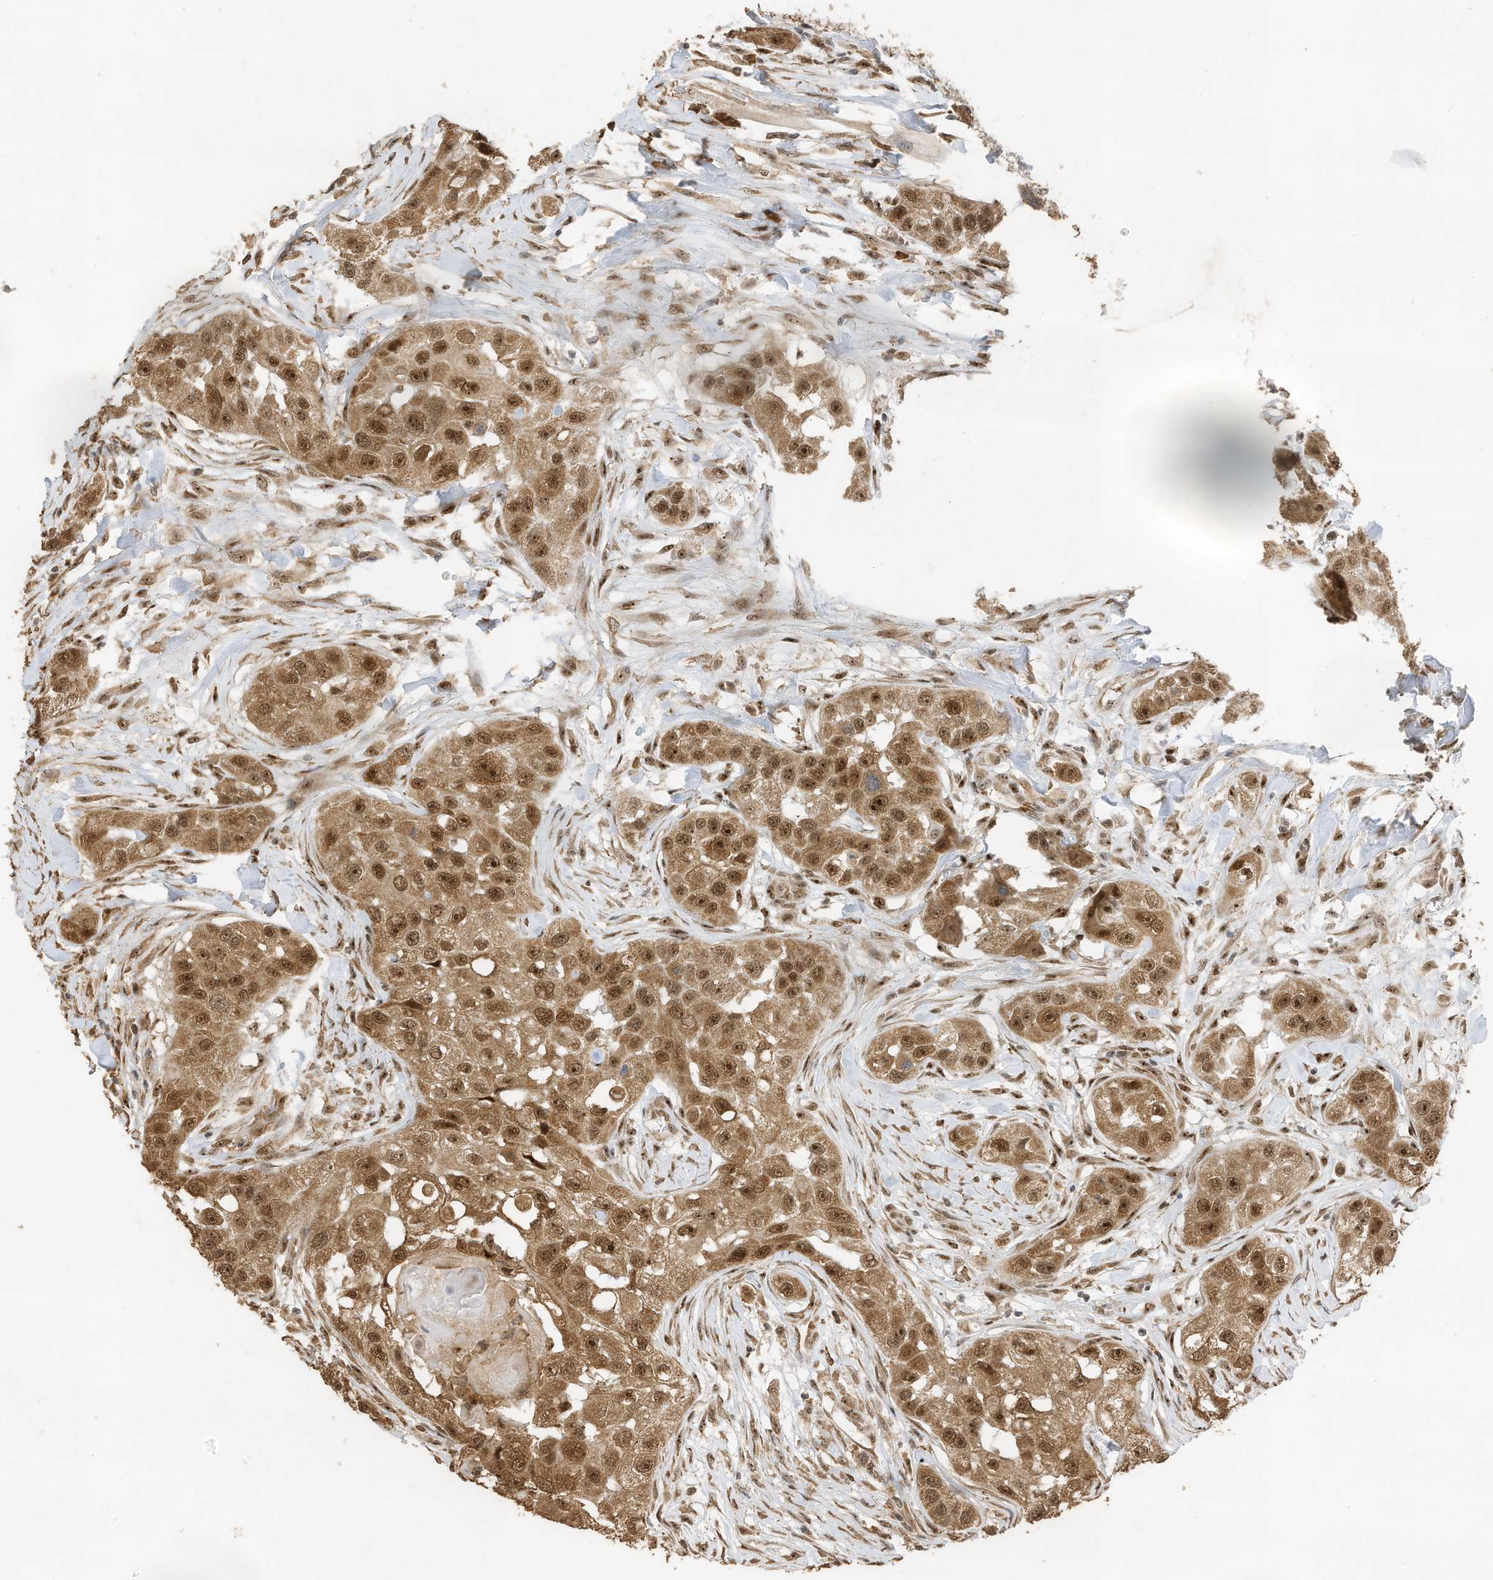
{"staining": {"intensity": "moderate", "quantity": ">75%", "location": "cytoplasmic/membranous,nuclear"}, "tissue": "head and neck cancer", "cell_type": "Tumor cells", "image_type": "cancer", "snomed": [{"axis": "morphology", "description": "Normal tissue, NOS"}, {"axis": "morphology", "description": "Squamous cell carcinoma, NOS"}, {"axis": "topography", "description": "Skeletal muscle"}, {"axis": "topography", "description": "Head-Neck"}], "caption": "IHC image of neoplastic tissue: human head and neck cancer (squamous cell carcinoma) stained using IHC reveals medium levels of moderate protein expression localized specifically in the cytoplasmic/membranous and nuclear of tumor cells, appearing as a cytoplasmic/membranous and nuclear brown color.", "gene": "ERLEC1", "patient": {"sex": "male", "age": 51}}